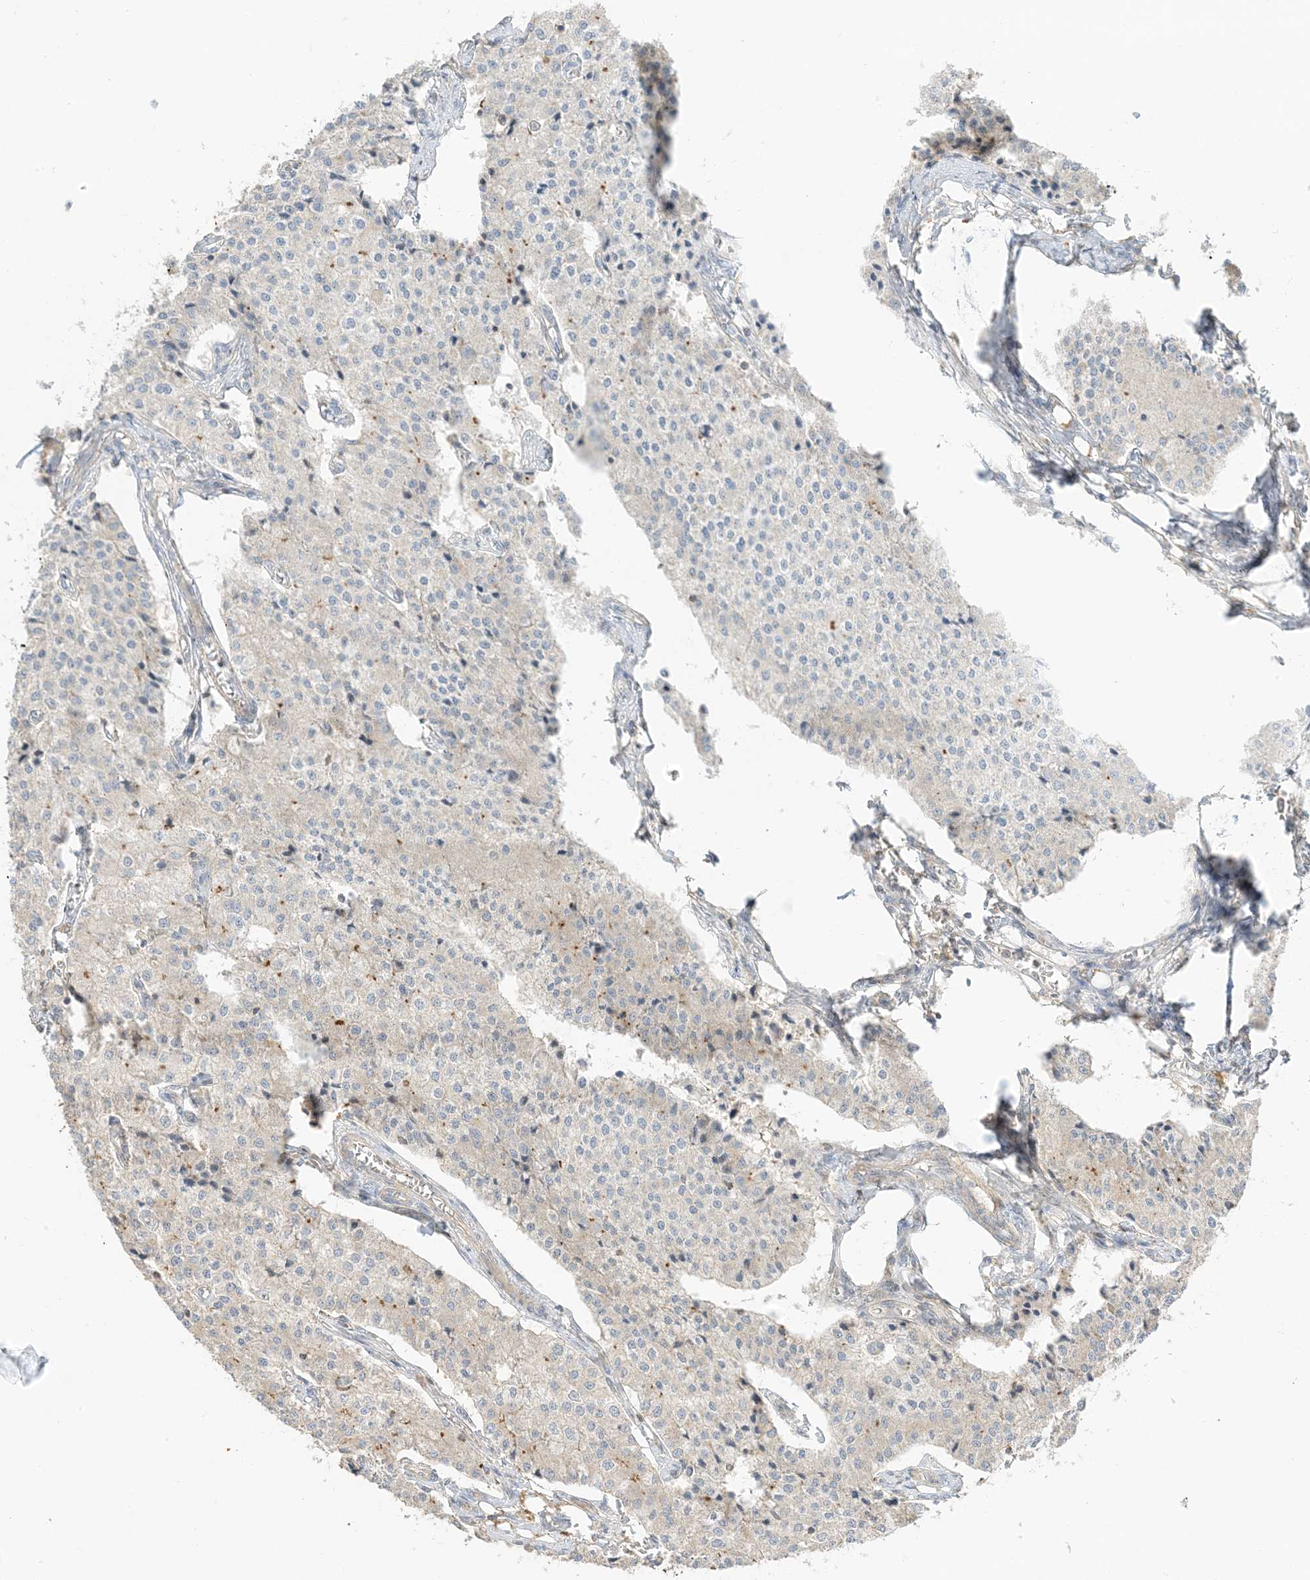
{"staining": {"intensity": "weak", "quantity": "<25%", "location": "cytoplasmic/membranous"}, "tissue": "carcinoid", "cell_type": "Tumor cells", "image_type": "cancer", "snomed": [{"axis": "morphology", "description": "Carcinoid, malignant, NOS"}, {"axis": "topography", "description": "Colon"}], "caption": "DAB (3,3'-diaminobenzidine) immunohistochemical staining of human carcinoid reveals no significant positivity in tumor cells.", "gene": "ETAA1", "patient": {"sex": "female", "age": 52}}